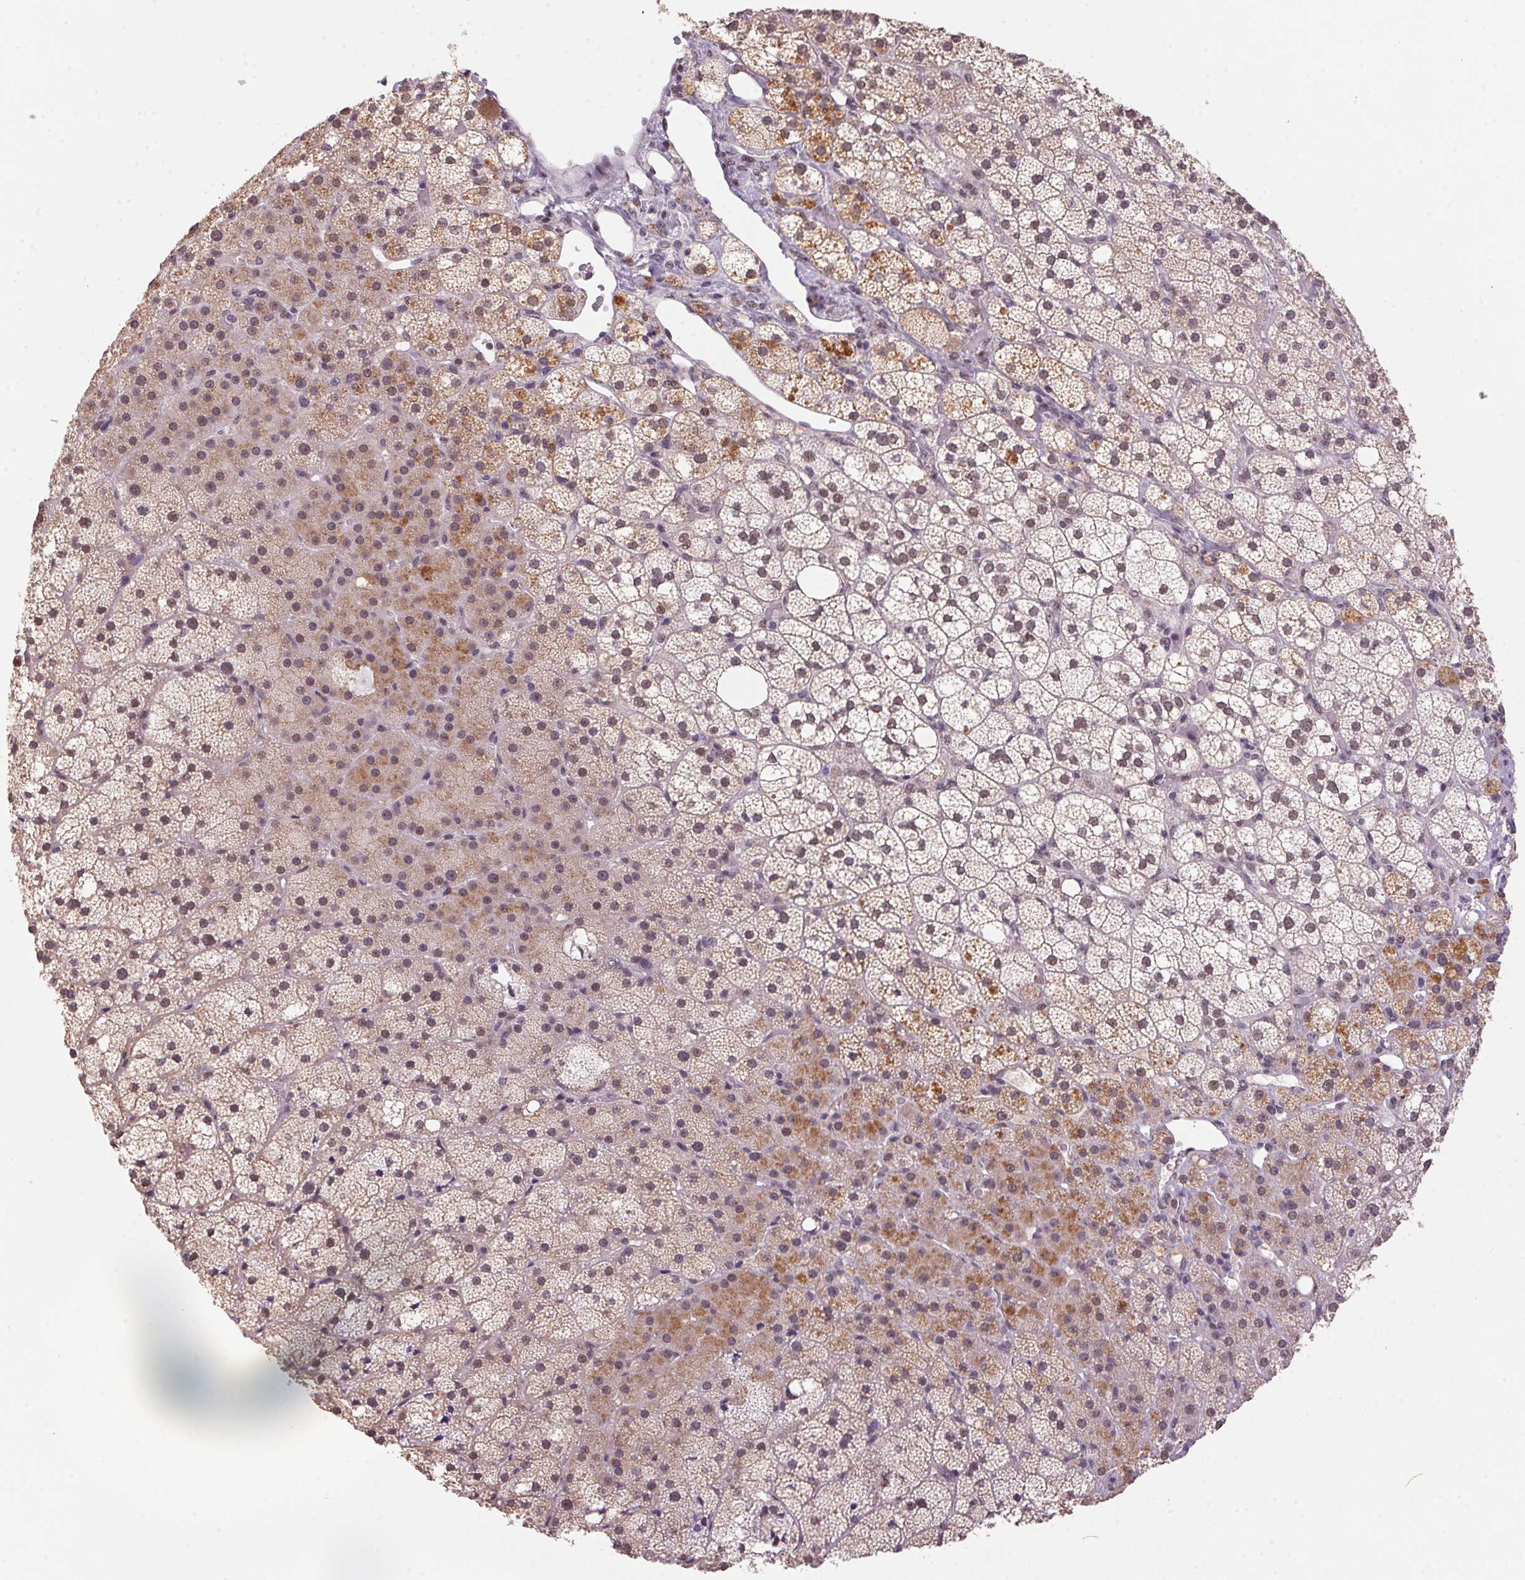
{"staining": {"intensity": "moderate", "quantity": ">75%", "location": "cytoplasmic/membranous,nuclear"}, "tissue": "adrenal gland", "cell_type": "Glandular cells", "image_type": "normal", "snomed": [{"axis": "morphology", "description": "Normal tissue, NOS"}, {"axis": "topography", "description": "Adrenal gland"}], "caption": "Moderate cytoplasmic/membranous,nuclear expression for a protein is seen in approximately >75% of glandular cells of benign adrenal gland using IHC.", "gene": "ZBTB4", "patient": {"sex": "male", "age": 53}}